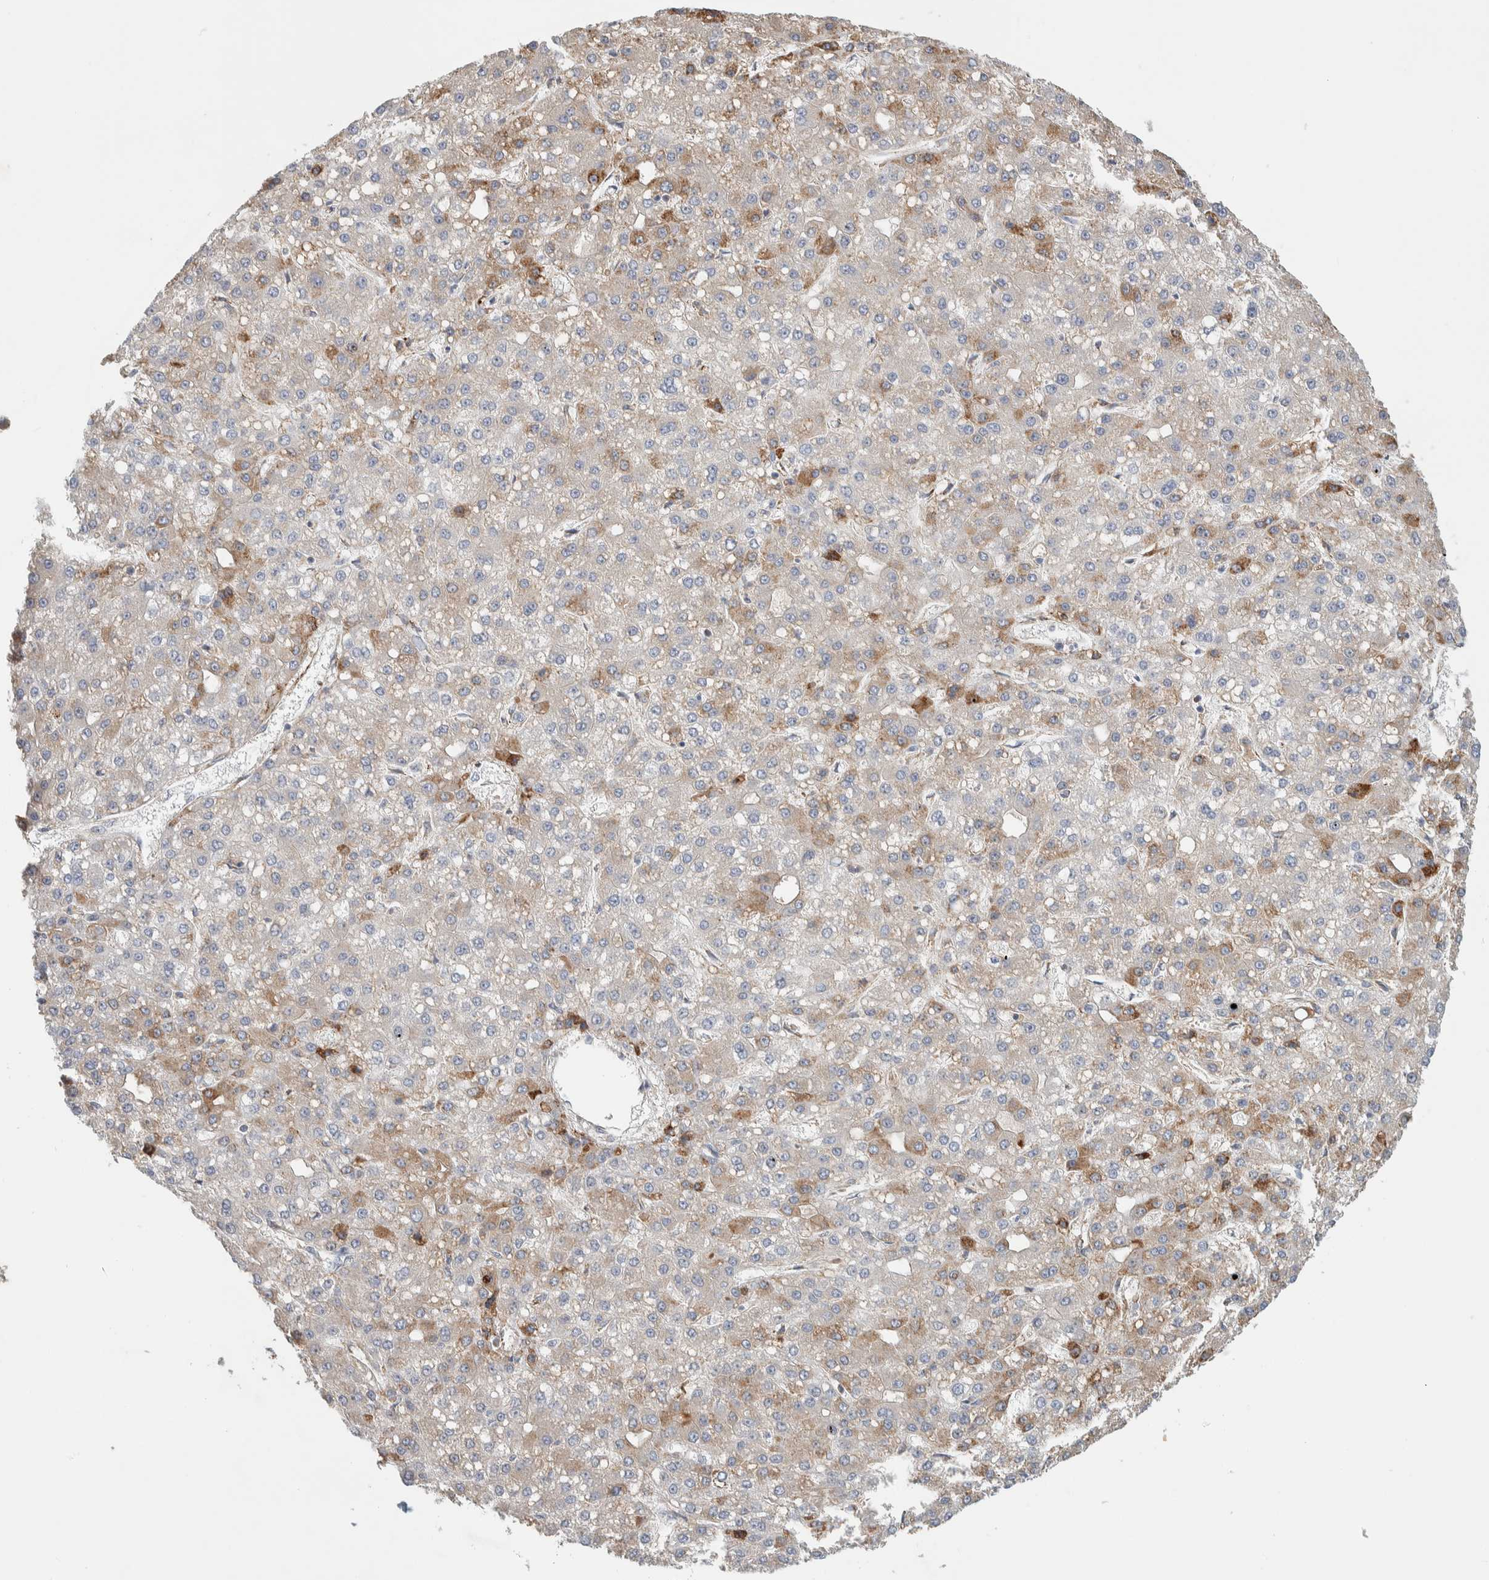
{"staining": {"intensity": "moderate", "quantity": "<25%", "location": "cytoplasmic/membranous"}, "tissue": "liver cancer", "cell_type": "Tumor cells", "image_type": "cancer", "snomed": [{"axis": "morphology", "description": "Carcinoma, Hepatocellular, NOS"}, {"axis": "topography", "description": "Liver"}], "caption": "Tumor cells reveal moderate cytoplasmic/membranous staining in approximately <25% of cells in liver cancer.", "gene": "ADCY8", "patient": {"sex": "male", "age": 67}}